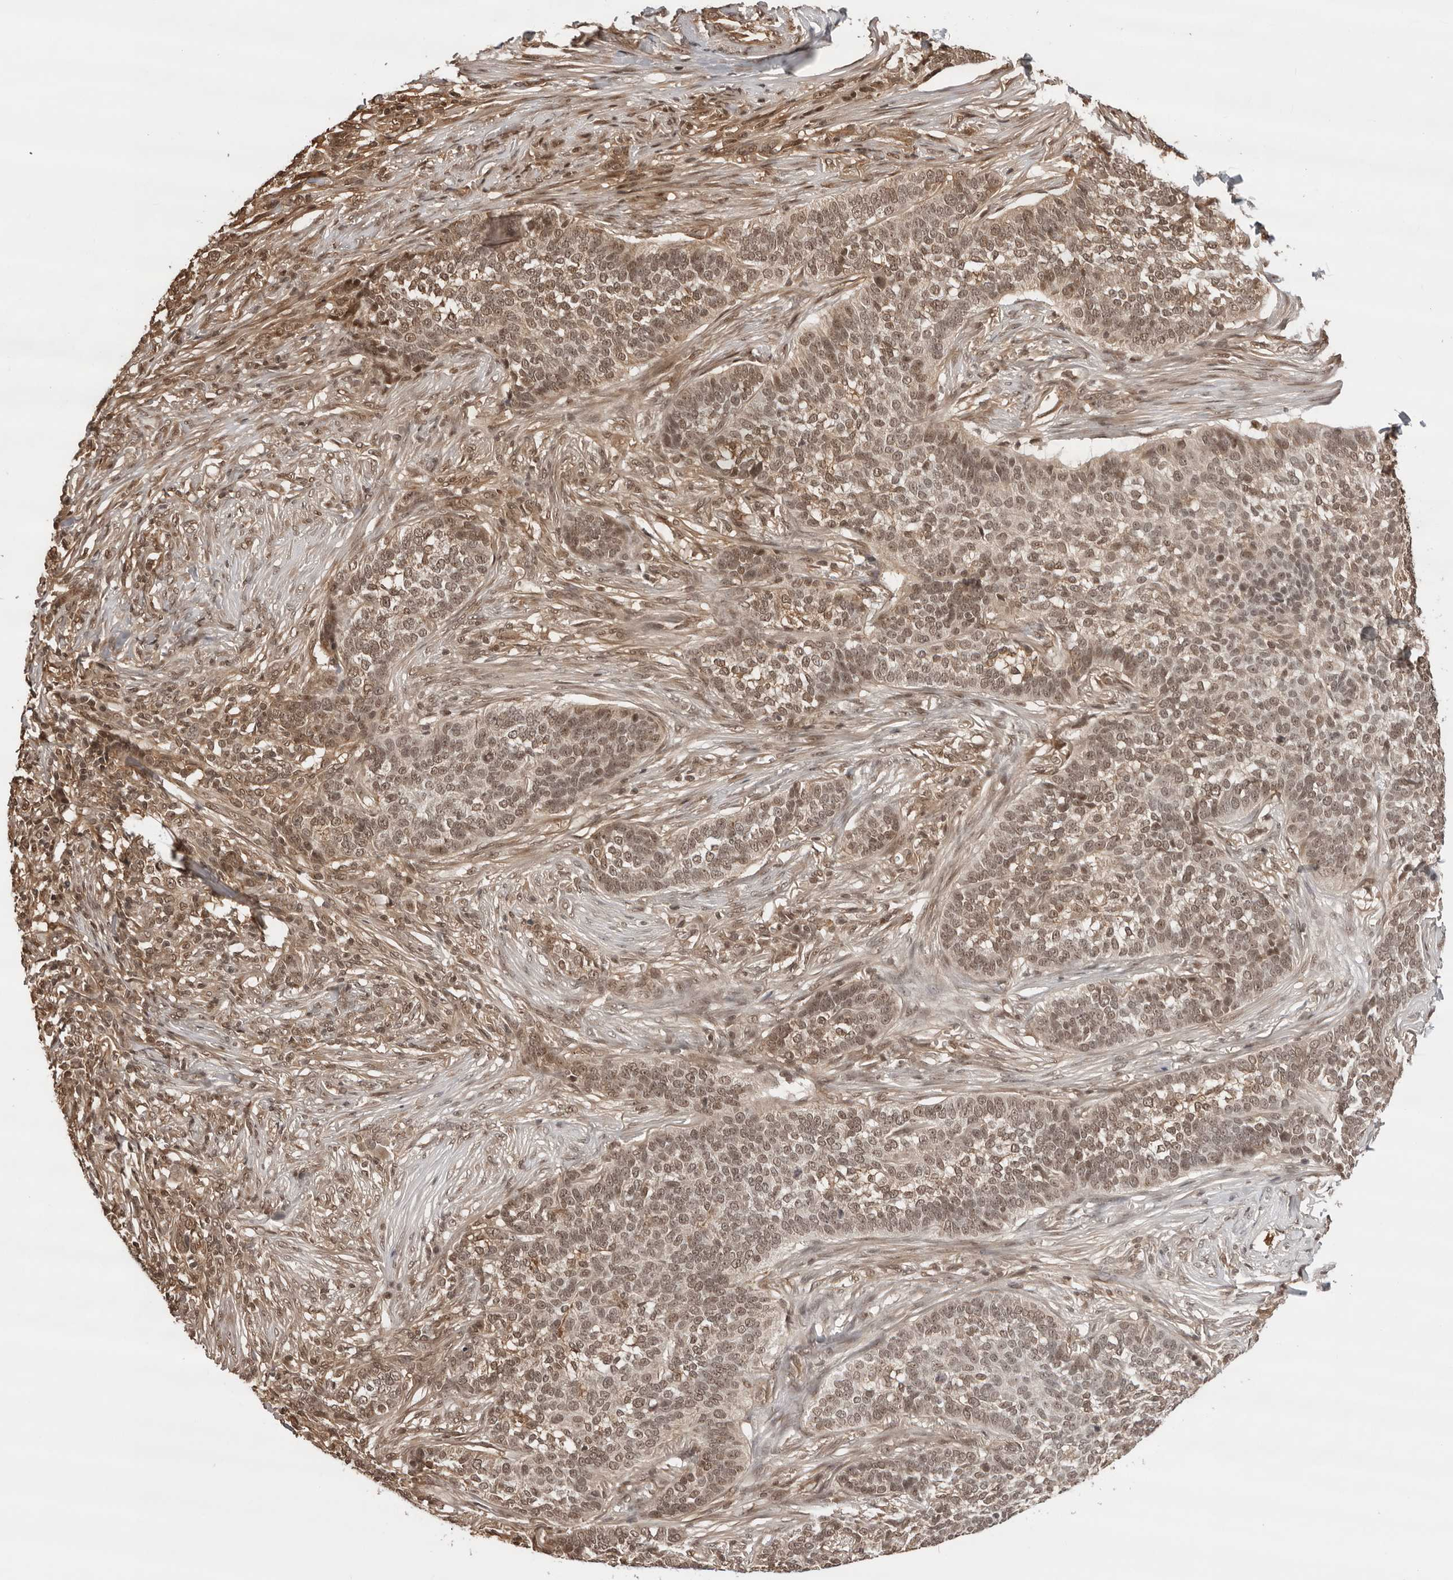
{"staining": {"intensity": "weak", "quantity": ">75%", "location": "nuclear"}, "tissue": "skin cancer", "cell_type": "Tumor cells", "image_type": "cancer", "snomed": [{"axis": "morphology", "description": "Basal cell carcinoma"}, {"axis": "topography", "description": "Skin"}], "caption": "Brown immunohistochemical staining in skin basal cell carcinoma exhibits weak nuclear staining in approximately >75% of tumor cells.", "gene": "SDE2", "patient": {"sex": "male", "age": 85}}